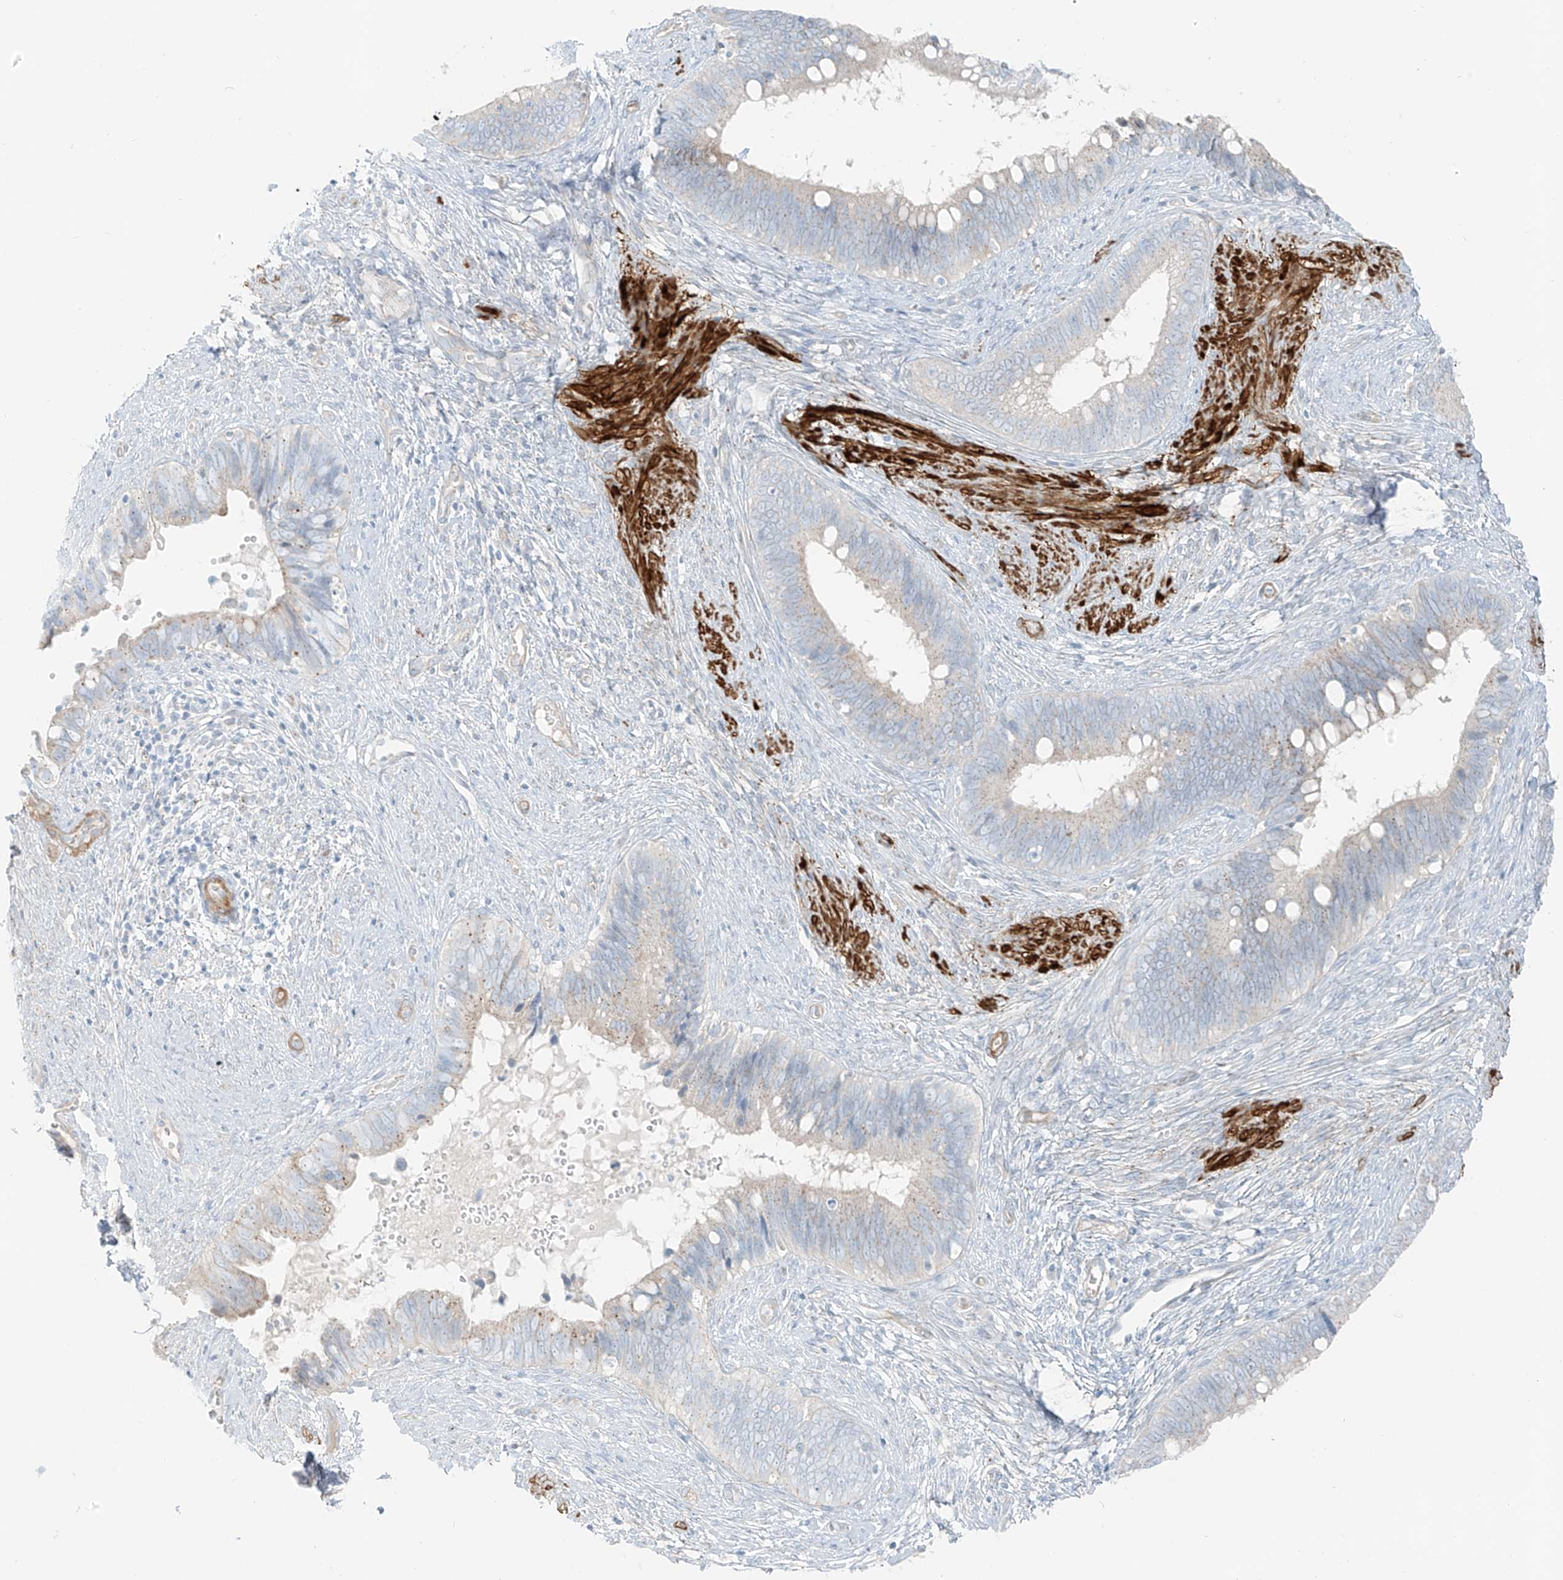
{"staining": {"intensity": "negative", "quantity": "none", "location": "none"}, "tissue": "cervical cancer", "cell_type": "Tumor cells", "image_type": "cancer", "snomed": [{"axis": "morphology", "description": "Adenocarcinoma, NOS"}, {"axis": "topography", "description": "Cervix"}], "caption": "The image exhibits no significant positivity in tumor cells of cervical cancer. The staining is performed using DAB (3,3'-diaminobenzidine) brown chromogen with nuclei counter-stained in using hematoxylin.", "gene": "SMCP", "patient": {"sex": "female", "age": 42}}